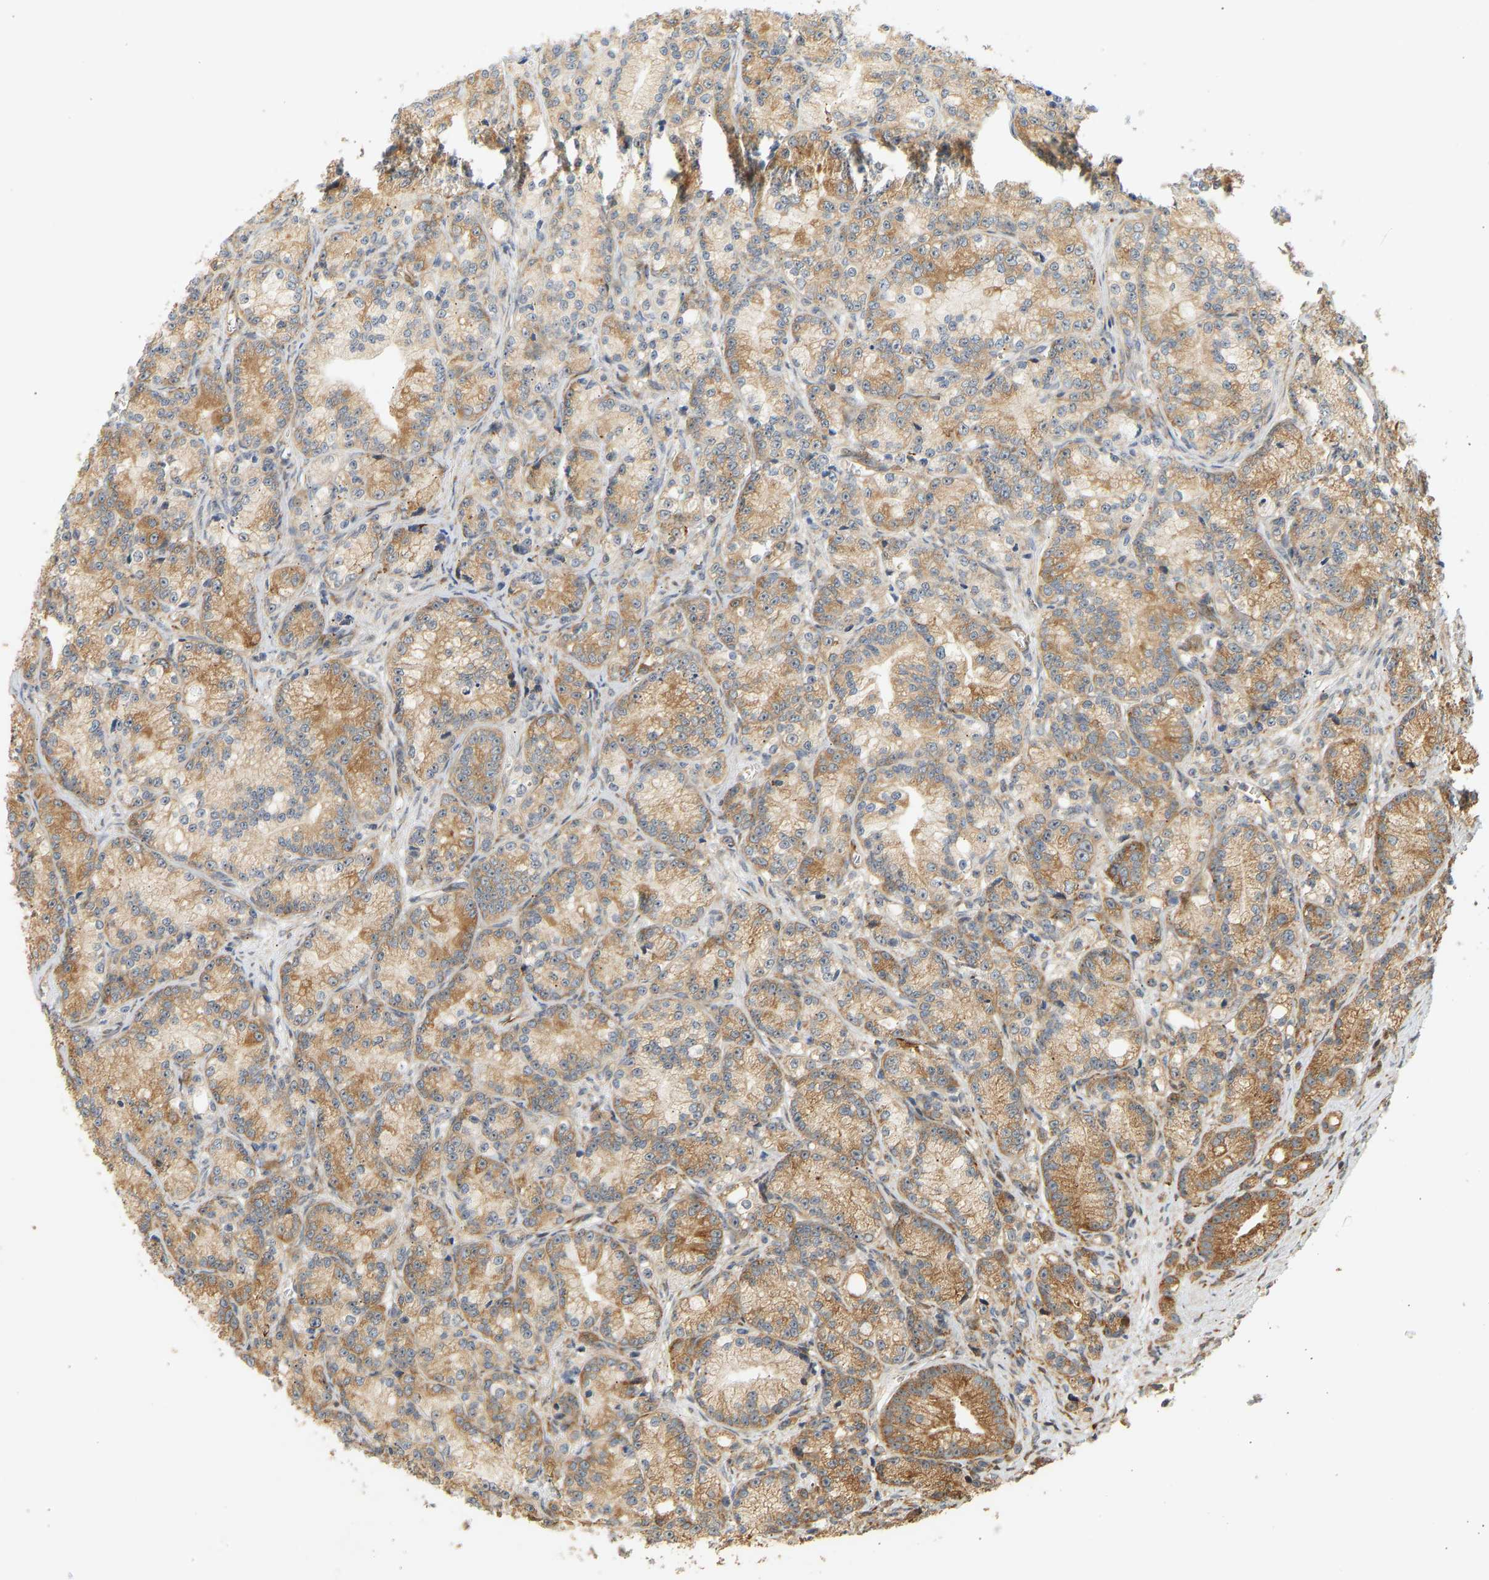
{"staining": {"intensity": "moderate", "quantity": ">75%", "location": "cytoplasmic/membranous"}, "tissue": "prostate cancer", "cell_type": "Tumor cells", "image_type": "cancer", "snomed": [{"axis": "morphology", "description": "Adenocarcinoma, Low grade"}, {"axis": "topography", "description": "Prostate"}], "caption": "Adenocarcinoma (low-grade) (prostate) stained for a protein shows moderate cytoplasmic/membranous positivity in tumor cells.", "gene": "RPS14", "patient": {"sex": "male", "age": 89}}